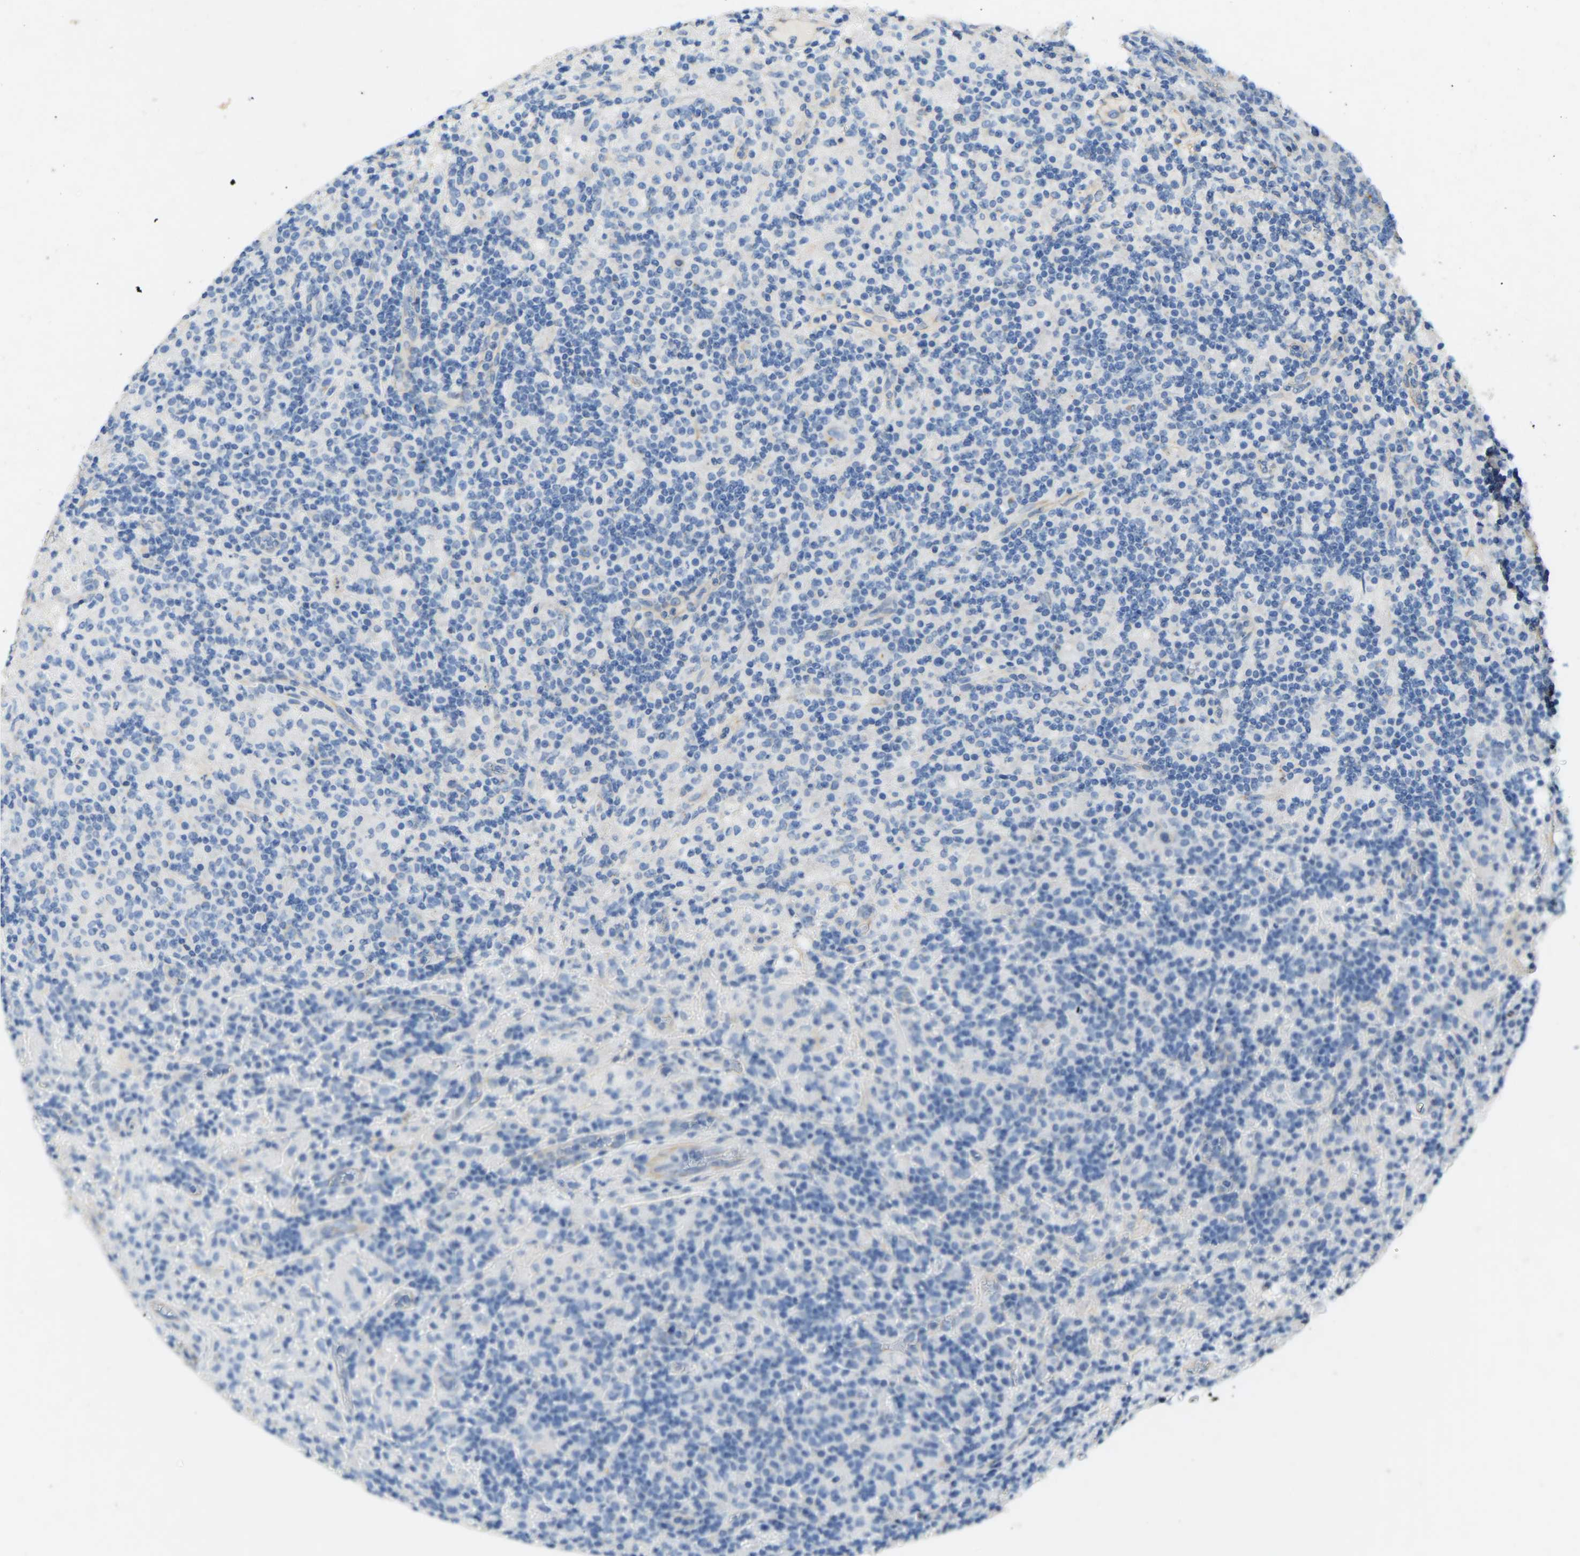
{"staining": {"intensity": "negative", "quantity": "none", "location": "none"}, "tissue": "lymphoma", "cell_type": "Tumor cells", "image_type": "cancer", "snomed": [{"axis": "morphology", "description": "Hodgkin's disease, NOS"}, {"axis": "topography", "description": "Lymph node"}], "caption": "Tumor cells are negative for protein expression in human lymphoma.", "gene": "TECTA", "patient": {"sex": "male", "age": 70}}